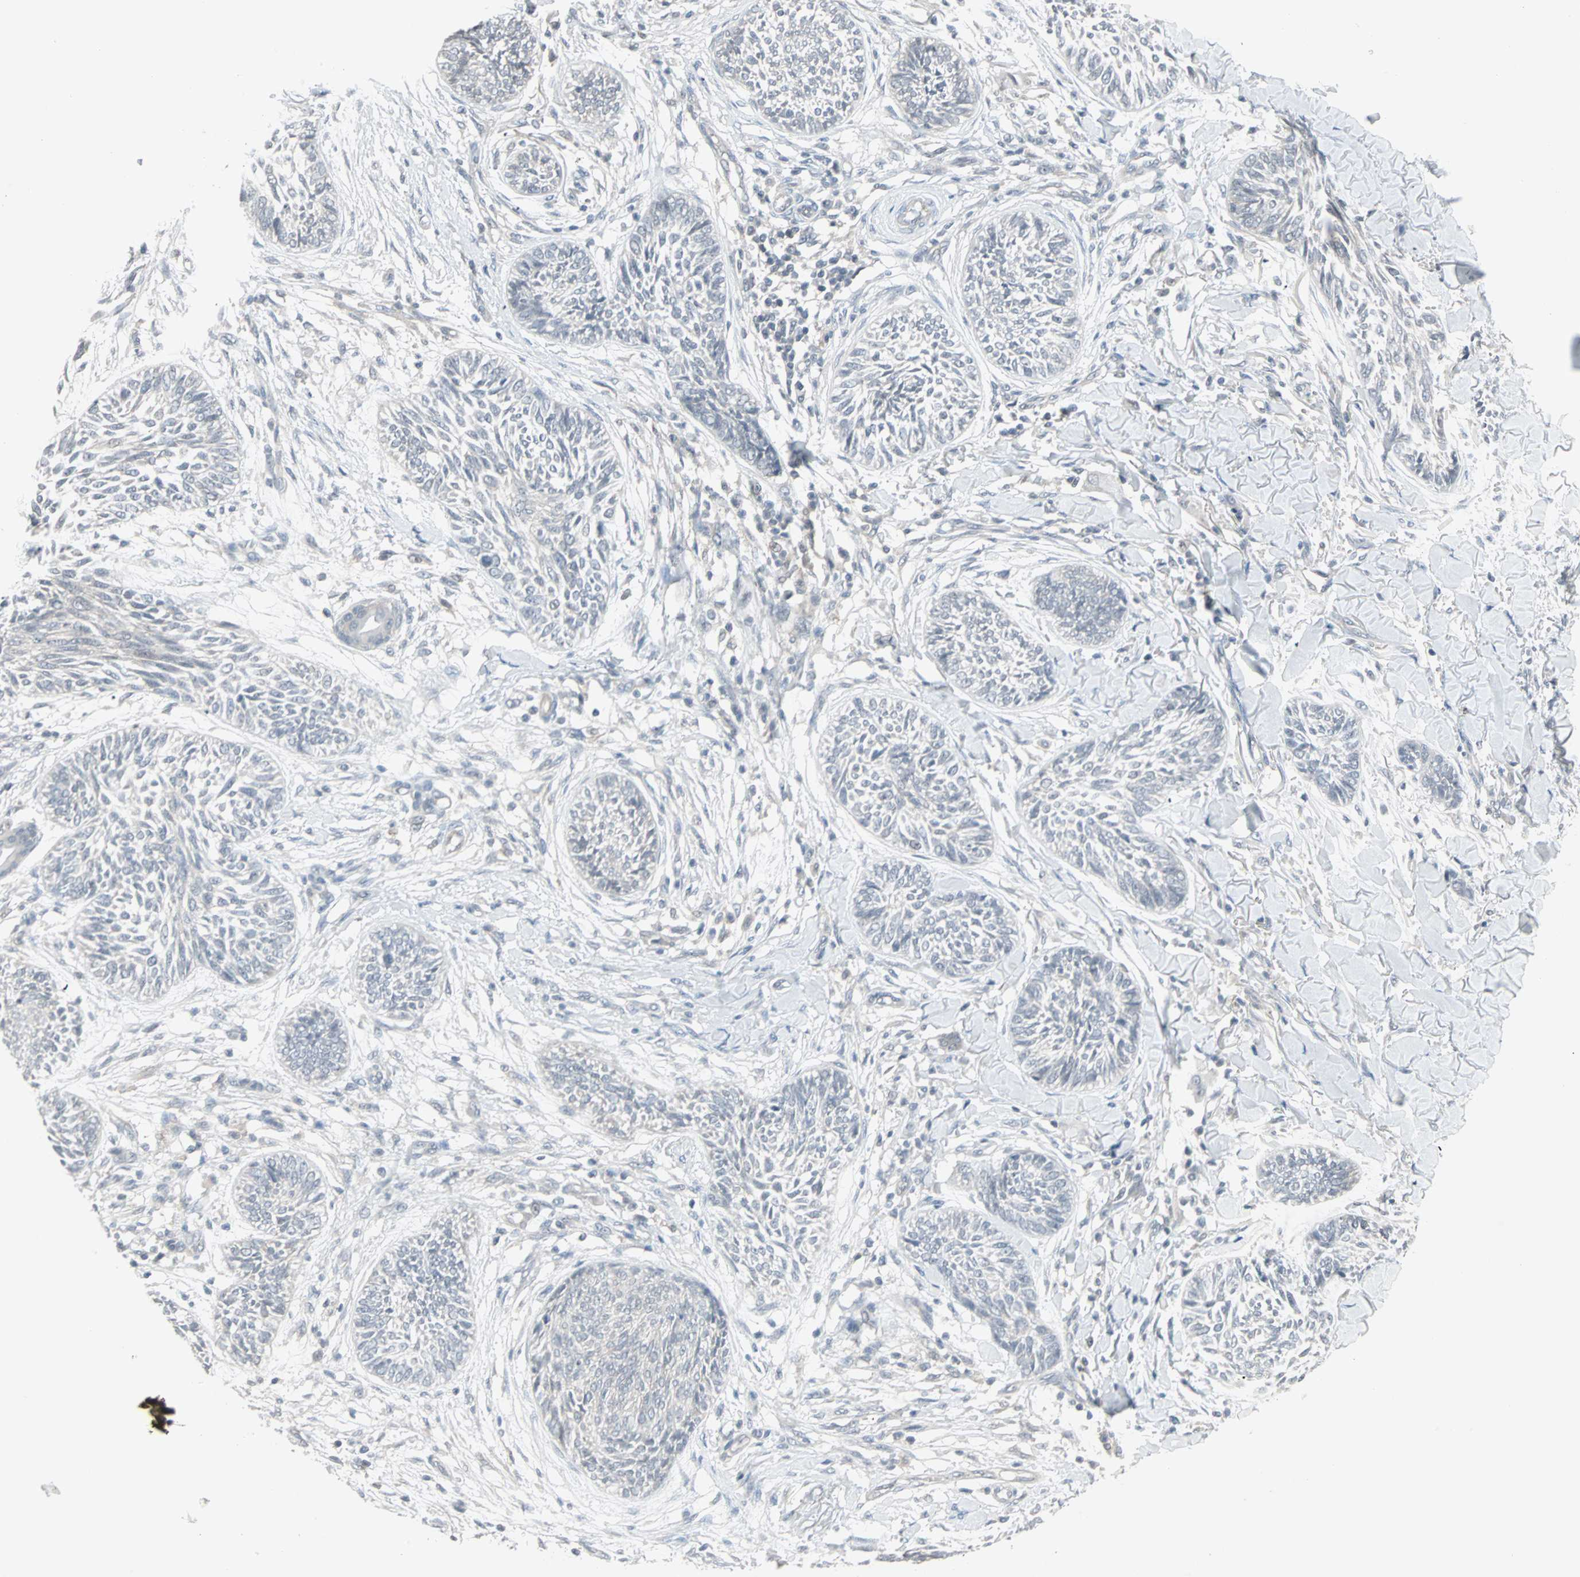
{"staining": {"intensity": "negative", "quantity": "none", "location": "none"}, "tissue": "skin cancer", "cell_type": "Tumor cells", "image_type": "cancer", "snomed": [{"axis": "morphology", "description": "Papilloma, NOS"}, {"axis": "morphology", "description": "Basal cell carcinoma"}, {"axis": "topography", "description": "Skin"}], "caption": "Tumor cells are negative for protein expression in human skin cancer (basal cell carcinoma). (DAB immunohistochemistry visualized using brightfield microscopy, high magnification).", "gene": "PTPA", "patient": {"sex": "male", "age": 87}}